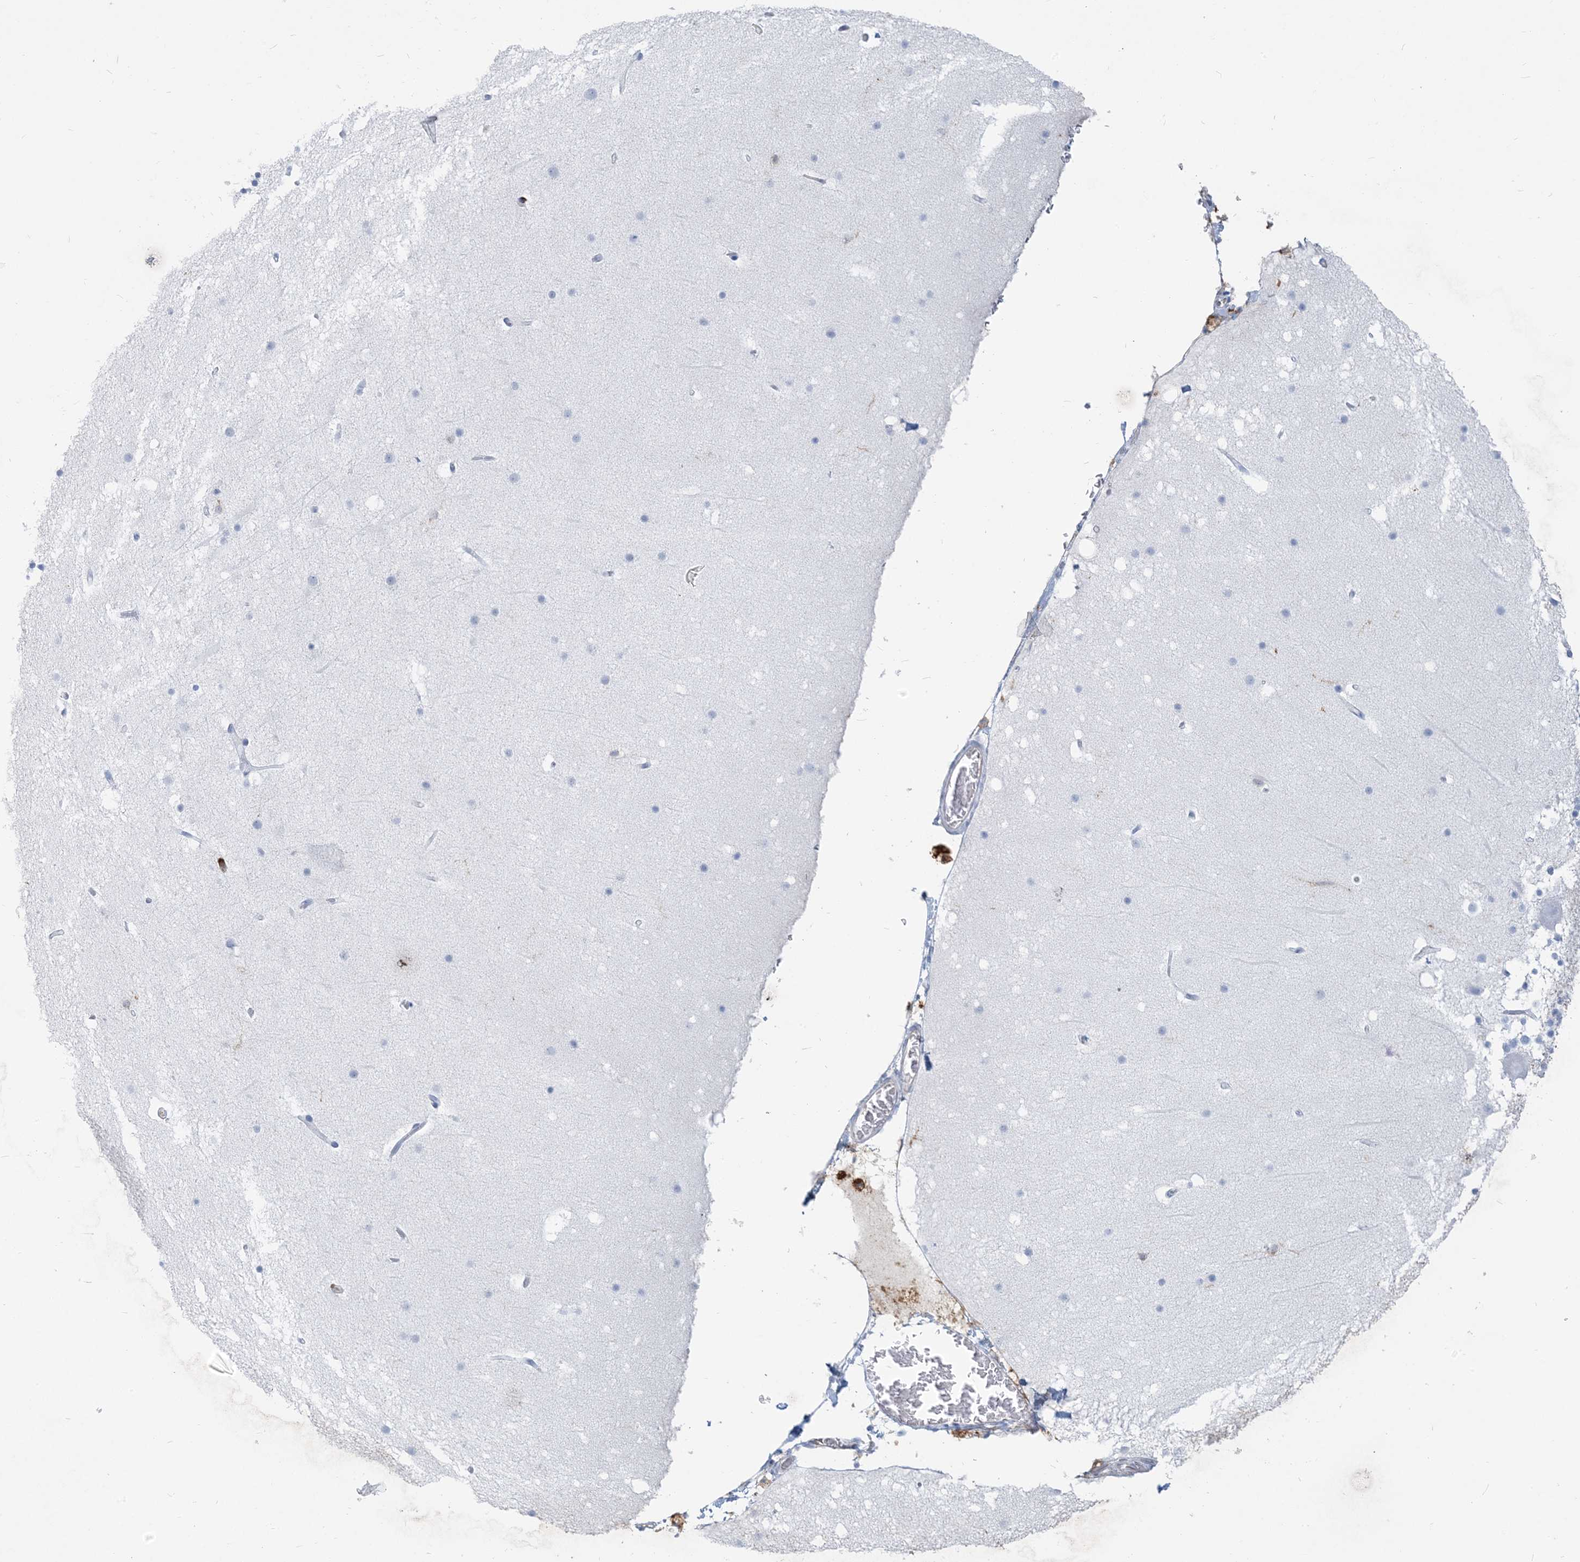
{"staining": {"intensity": "negative", "quantity": "none", "location": "none"}, "tissue": "cerebellum", "cell_type": "Cells in granular layer", "image_type": "normal", "snomed": [{"axis": "morphology", "description": "Normal tissue, NOS"}, {"axis": "topography", "description": "Cerebellum"}], "caption": "High power microscopy photomicrograph of an immunohistochemistry photomicrograph of normal cerebellum, revealing no significant expression in cells in granular layer. (DAB (3,3'-diaminobenzidine) immunohistochemistry (IHC) with hematoxylin counter stain).", "gene": "HLA", "patient": {"sex": "male", "age": 57}}